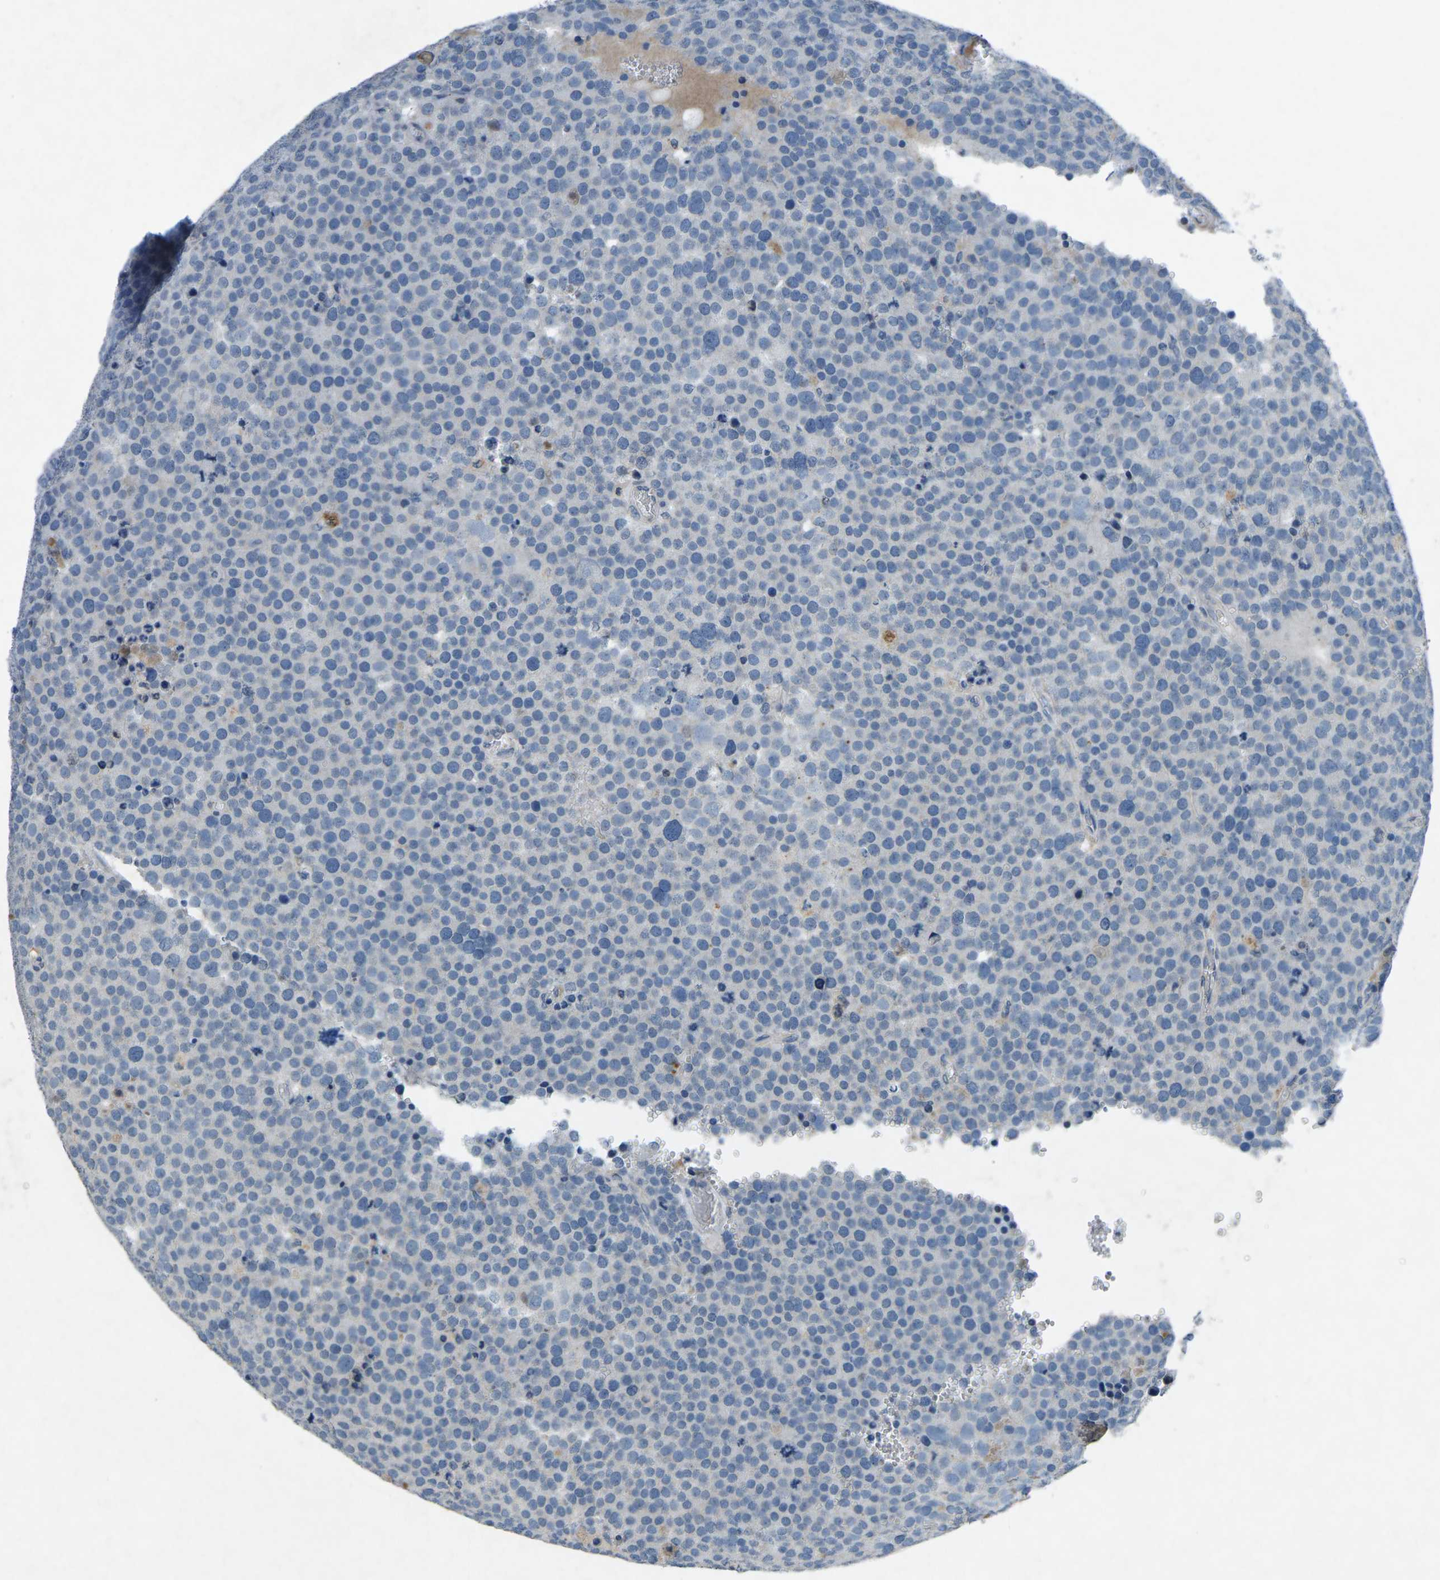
{"staining": {"intensity": "negative", "quantity": "none", "location": "none"}, "tissue": "testis cancer", "cell_type": "Tumor cells", "image_type": "cancer", "snomed": [{"axis": "morphology", "description": "Normal tissue, NOS"}, {"axis": "morphology", "description": "Seminoma, NOS"}, {"axis": "topography", "description": "Testis"}], "caption": "IHC micrograph of neoplastic tissue: seminoma (testis) stained with DAB (3,3'-diaminobenzidine) reveals no significant protein positivity in tumor cells.", "gene": "PLG", "patient": {"sex": "male", "age": 71}}